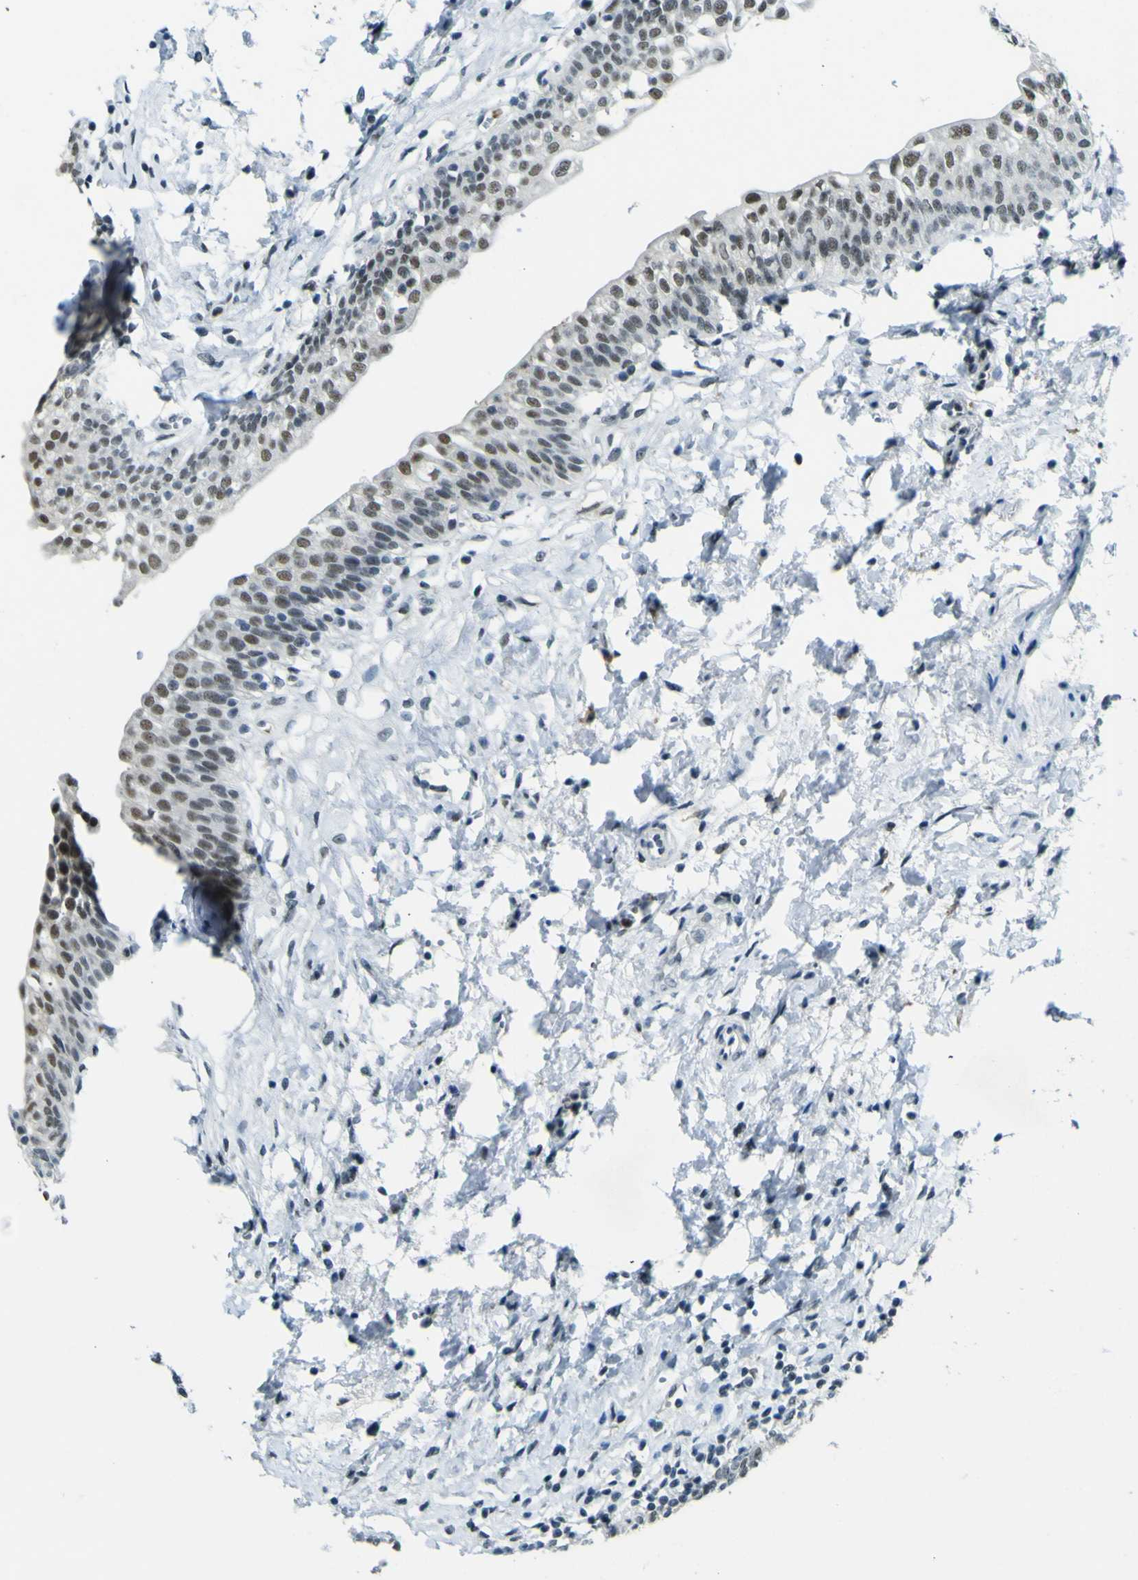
{"staining": {"intensity": "moderate", "quantity": "25%-75%", "location": "nuclear"}, "tissue": "urinary bladder", "cell_type": "Urothelial cells", "image_type": "normal", "snomed": [{"axis": "morphology", "description": "Normal tissue, NOS"}, {"axis": "topography", "description": "Urinary bladder"}], "caption": "This is an image of IHC staining of normal urinary bladder, which shows moderate expression in the nuclear of urothelial cells.", "gene": "CEBPG", "patient": {"sex": "male", "age": 55}}